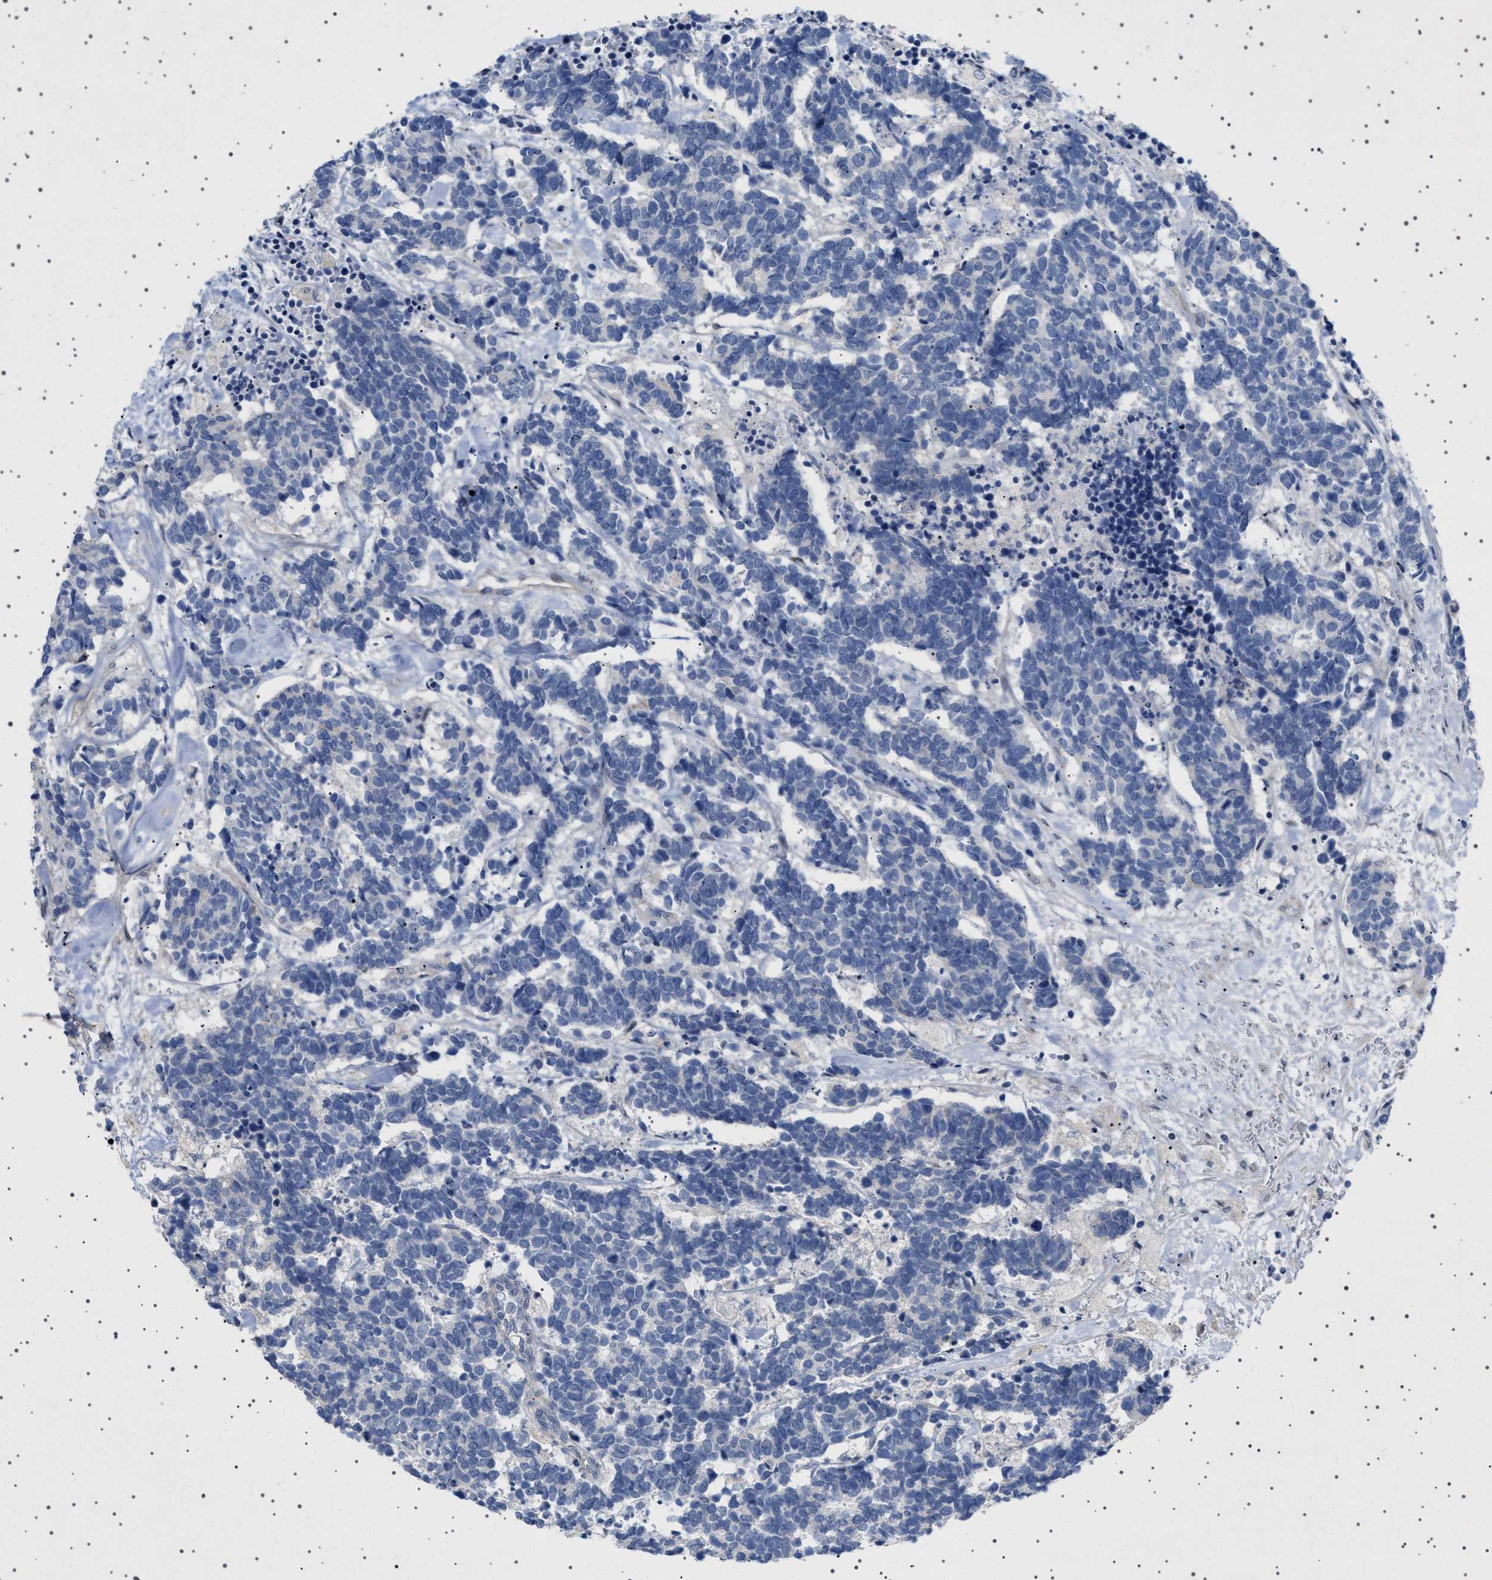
{"staining": {"intensity": "negative", "quantity": "none", "location": "none"}, "tissue": "carcinoid", "cell_type": "Tumor cells", "image_type": "cancer", "snomed": [{"axis": "morphology", "description": "Carcinoma, NOS"}, {"axis": "morphology", "description": "Carcinoid, malignant, NOS"}, {"axis": "topography", "description": "Urinary bladder"}], "caption": "Immunohistochemistry of carcinoma reveals no staining in tumor cells. (Stains: DAB immunohistochemistry (IHC) with hematoxylin counter stain, Microscopy: brightfield microscopy at high magnification).", "gene": "HTR1A", "patient": {"sex": "male", "age": 57}}